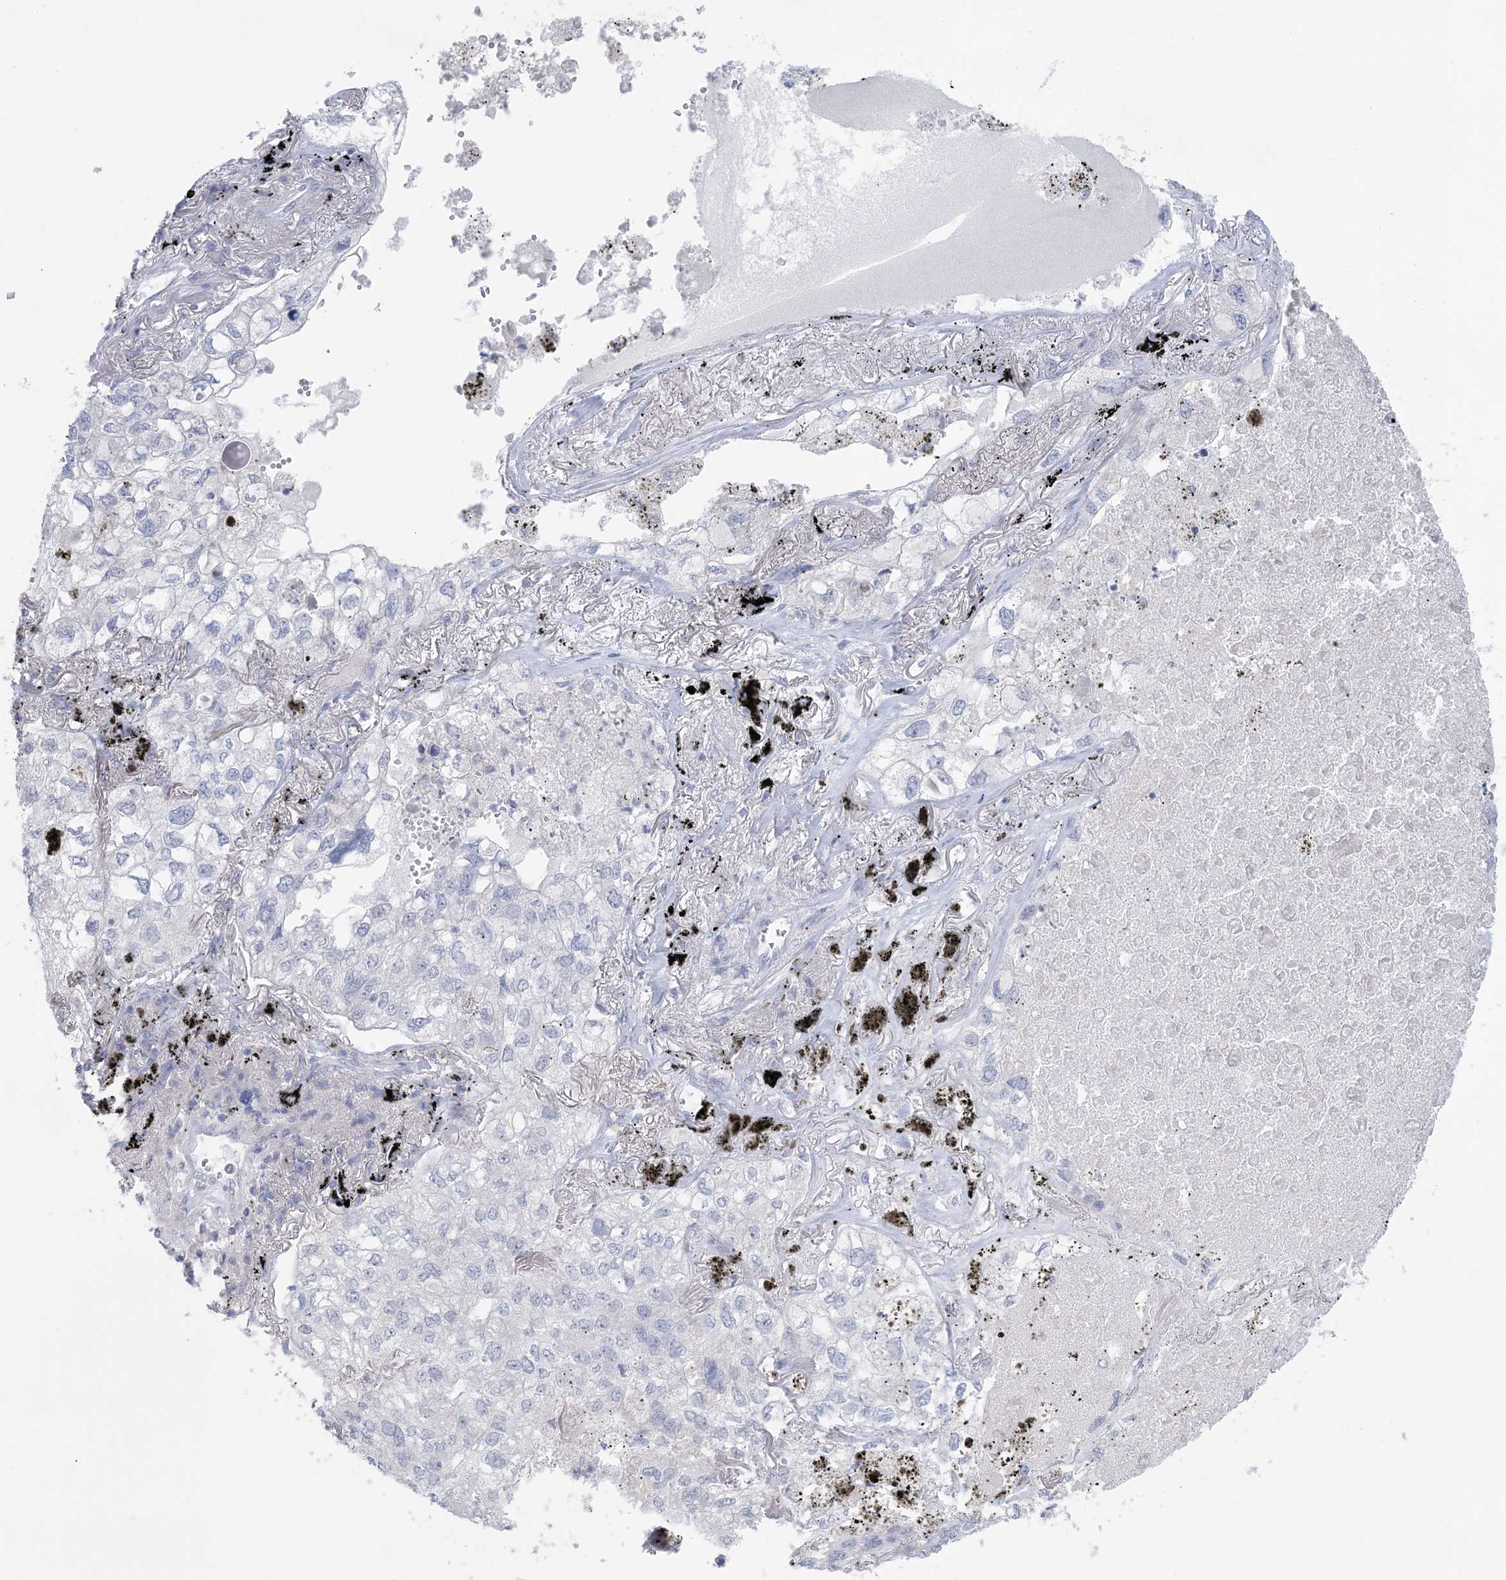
{"staining": {"intensity": "negative", "quantity": "none", "location": "none"}, "tissue": "lung cancer", "cell_type": "Tumor cells", "image_type": "cancer", "snomed": [{"axis": "morphology", "description": "Adenocarcinoma, NOS"}, {"axis": "topography", "description": "Lung"}], "caption": "Tumor cells show no significant expression in lung cancer. (IHC, brightfield microscopy, high magnification).", "gene": "GABRG1", "patient": {"sex": "male", "age": 65}}